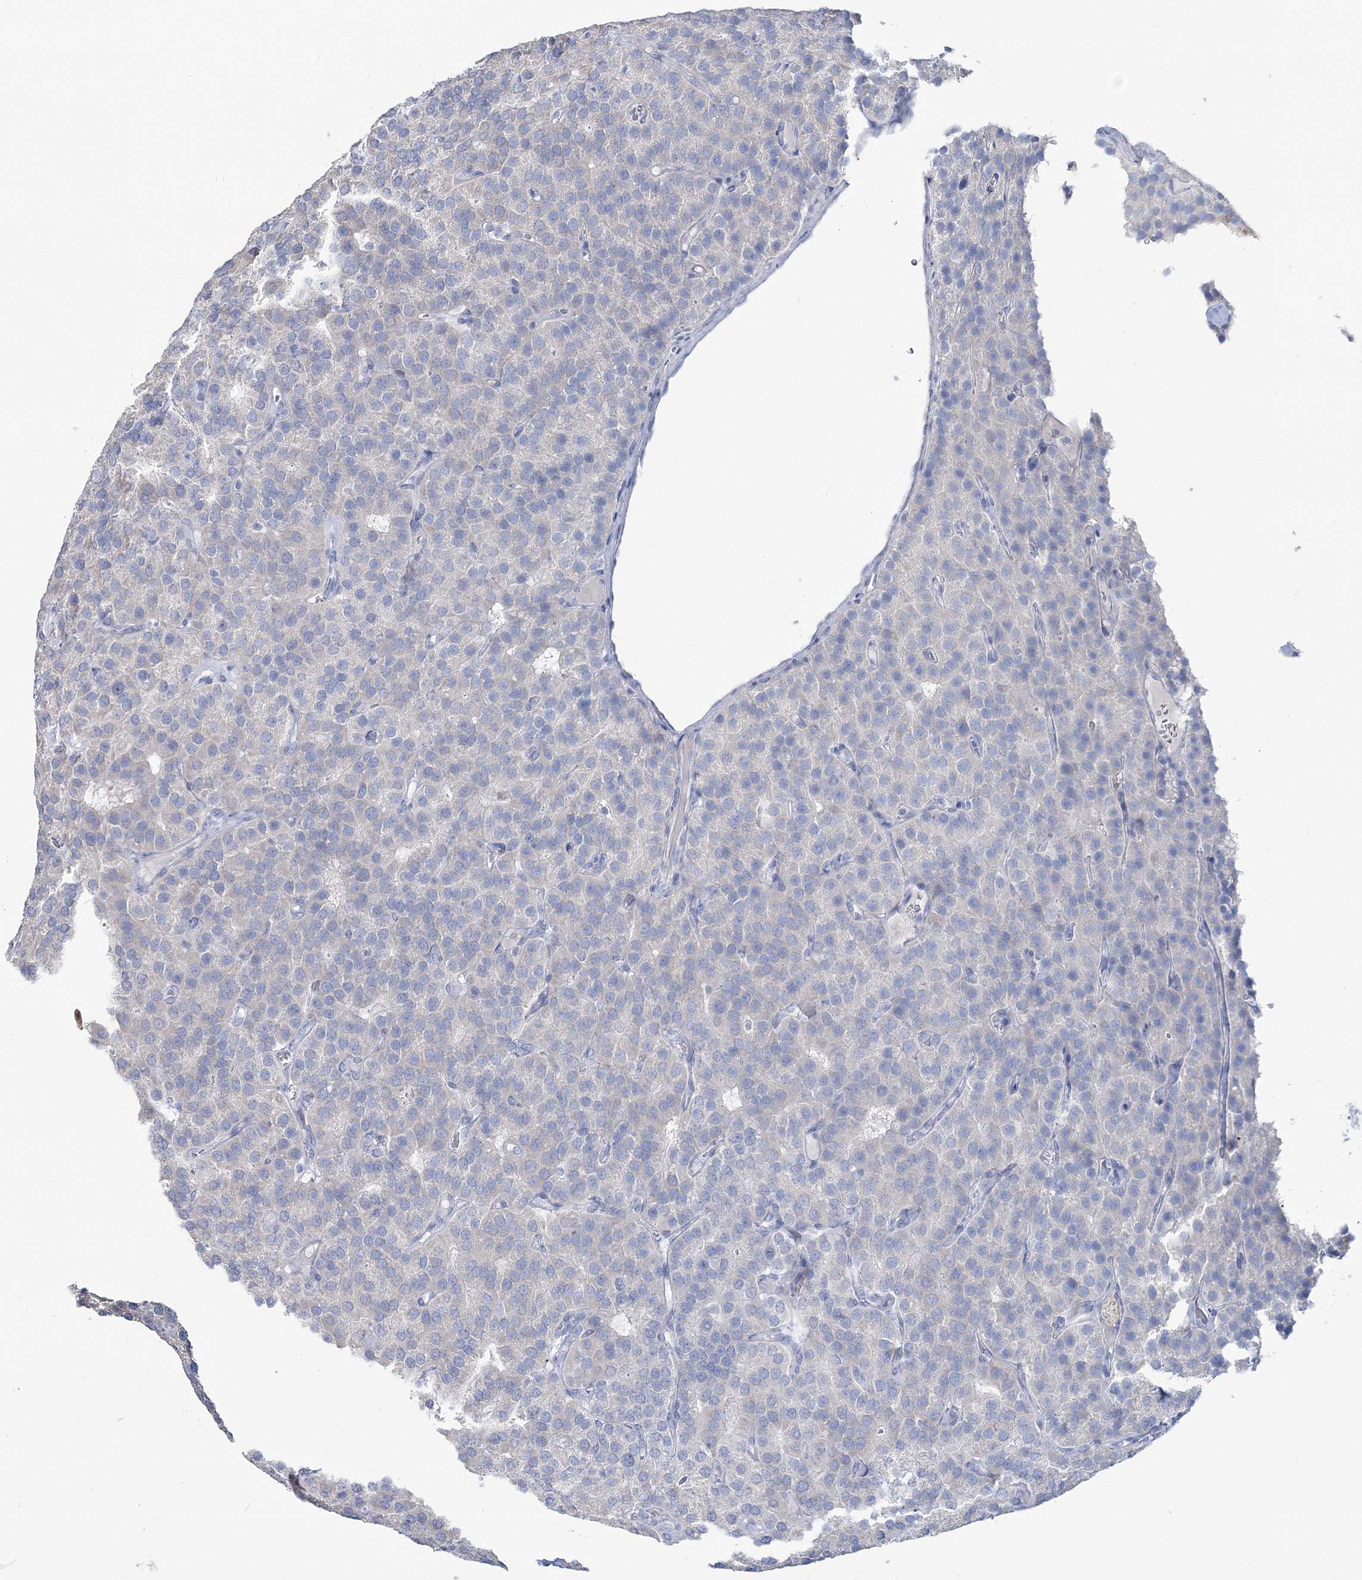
{"staining": {"intensity": "negative", "quantity": "none", "location": "none"}, "tissue": "parathyroid gland", "cell_type": "Glandular cells", "image_type": "normal", "snomed": [{"axis": "morphology", "description": "Normal tissue, NOS"}, {"axis": "morphology", "description": "Adenoma, NOS"}, {"axis": "topography", "description": "Parathyroid gland"}], "caption": "Glandular cells show no significant protein positivity in unremarkable parathyroid gland.", "gene": "CYP3A4", "patient": {"sex": "female", "age": 86}}